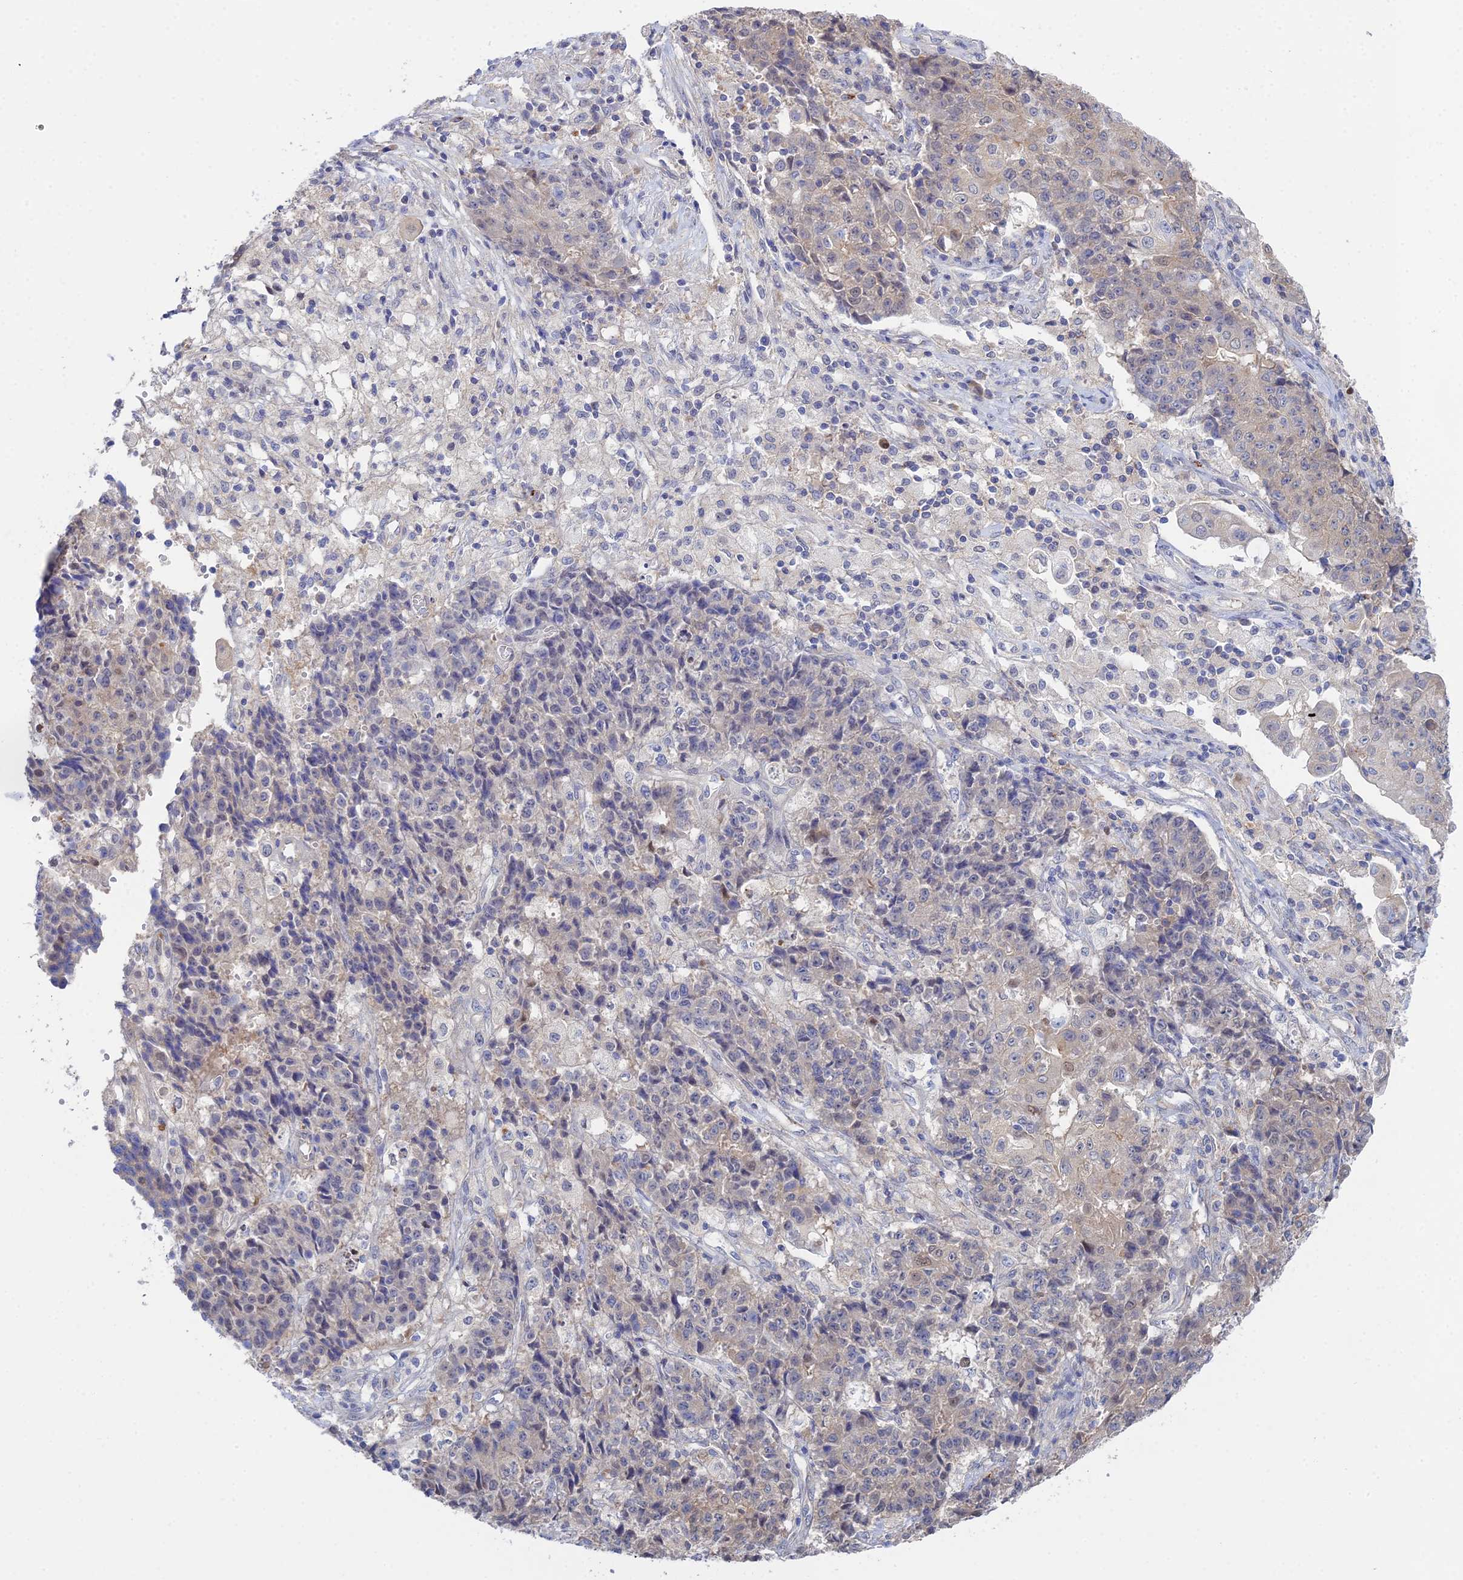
{"staining": {"intensity": "negative", "quantity": "none", "location": "none"}, "tissue": "ovarian cancer", "cell_type": "Tumor cells", "image_type": "cancer", "snomed": [{"axis": "morphology", "description": "Carcinoma, endometroid"}, {"axis": "topography", "description": "Ovary"}], "caption": "This is a photomicrograph of immunohistochemistry staining of endometroid carcinoma (ovarian), which shows no staining in tumor cells.", "gene": "DNAH14", "patient": {"sex": "female", "age": 42}}